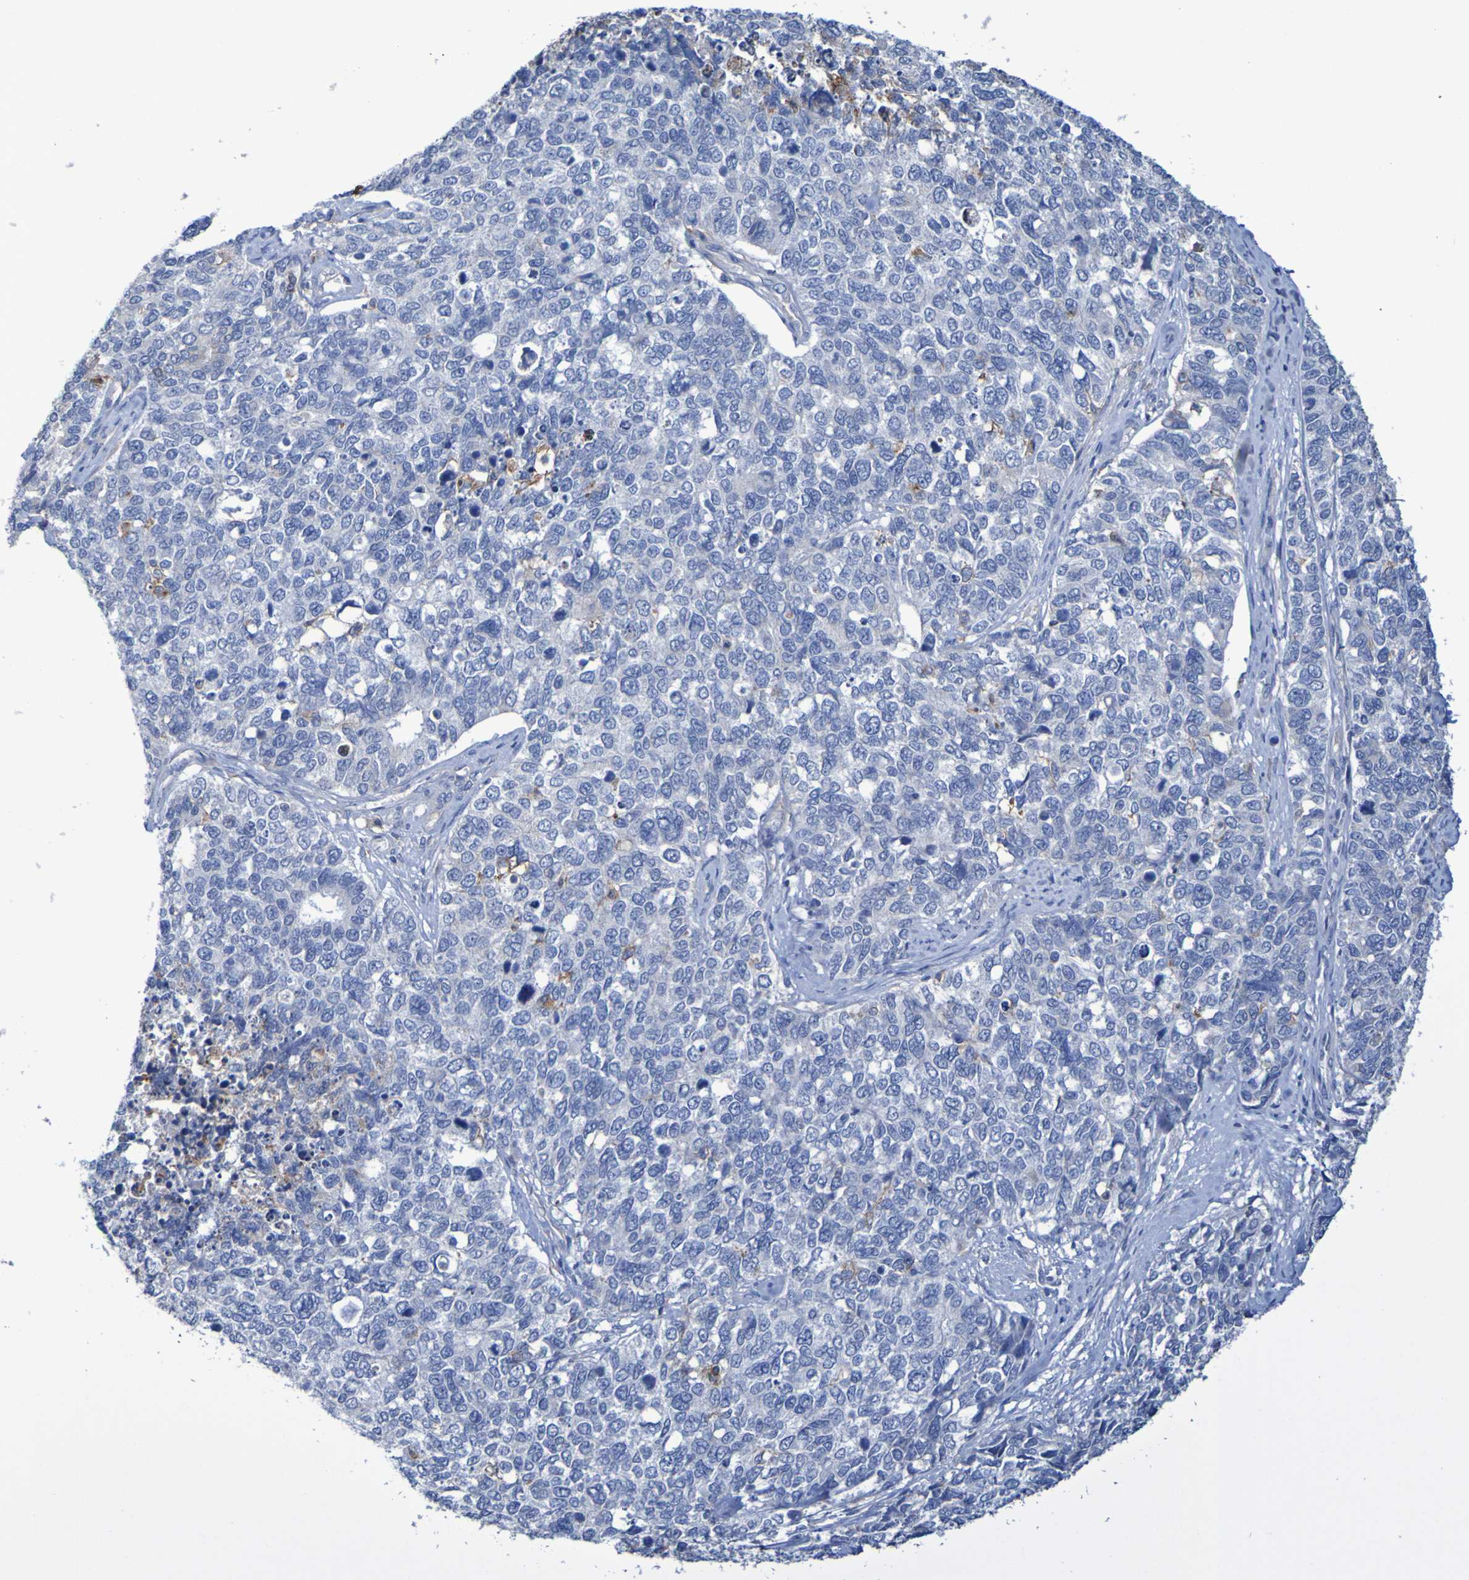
{"staining": {"intensity": "negative", "quantity": "none", "location": "none"}, "tissue": "cervical cancer", "cell_type": "Tumor cells", "image_type": "cancer", "snomed": [{"axis": "morphology", "description": "Squamous cell carcinoma, NOS"}, {"axis": "topography", "description": "Cervix"}], "caption": "Human cervical squamous cell carcinoma stained for a protein using IHC reveals no staining in tumor cells.", "gene": "SLC3A2", "patient": {"sex": "female", "age": 63}}